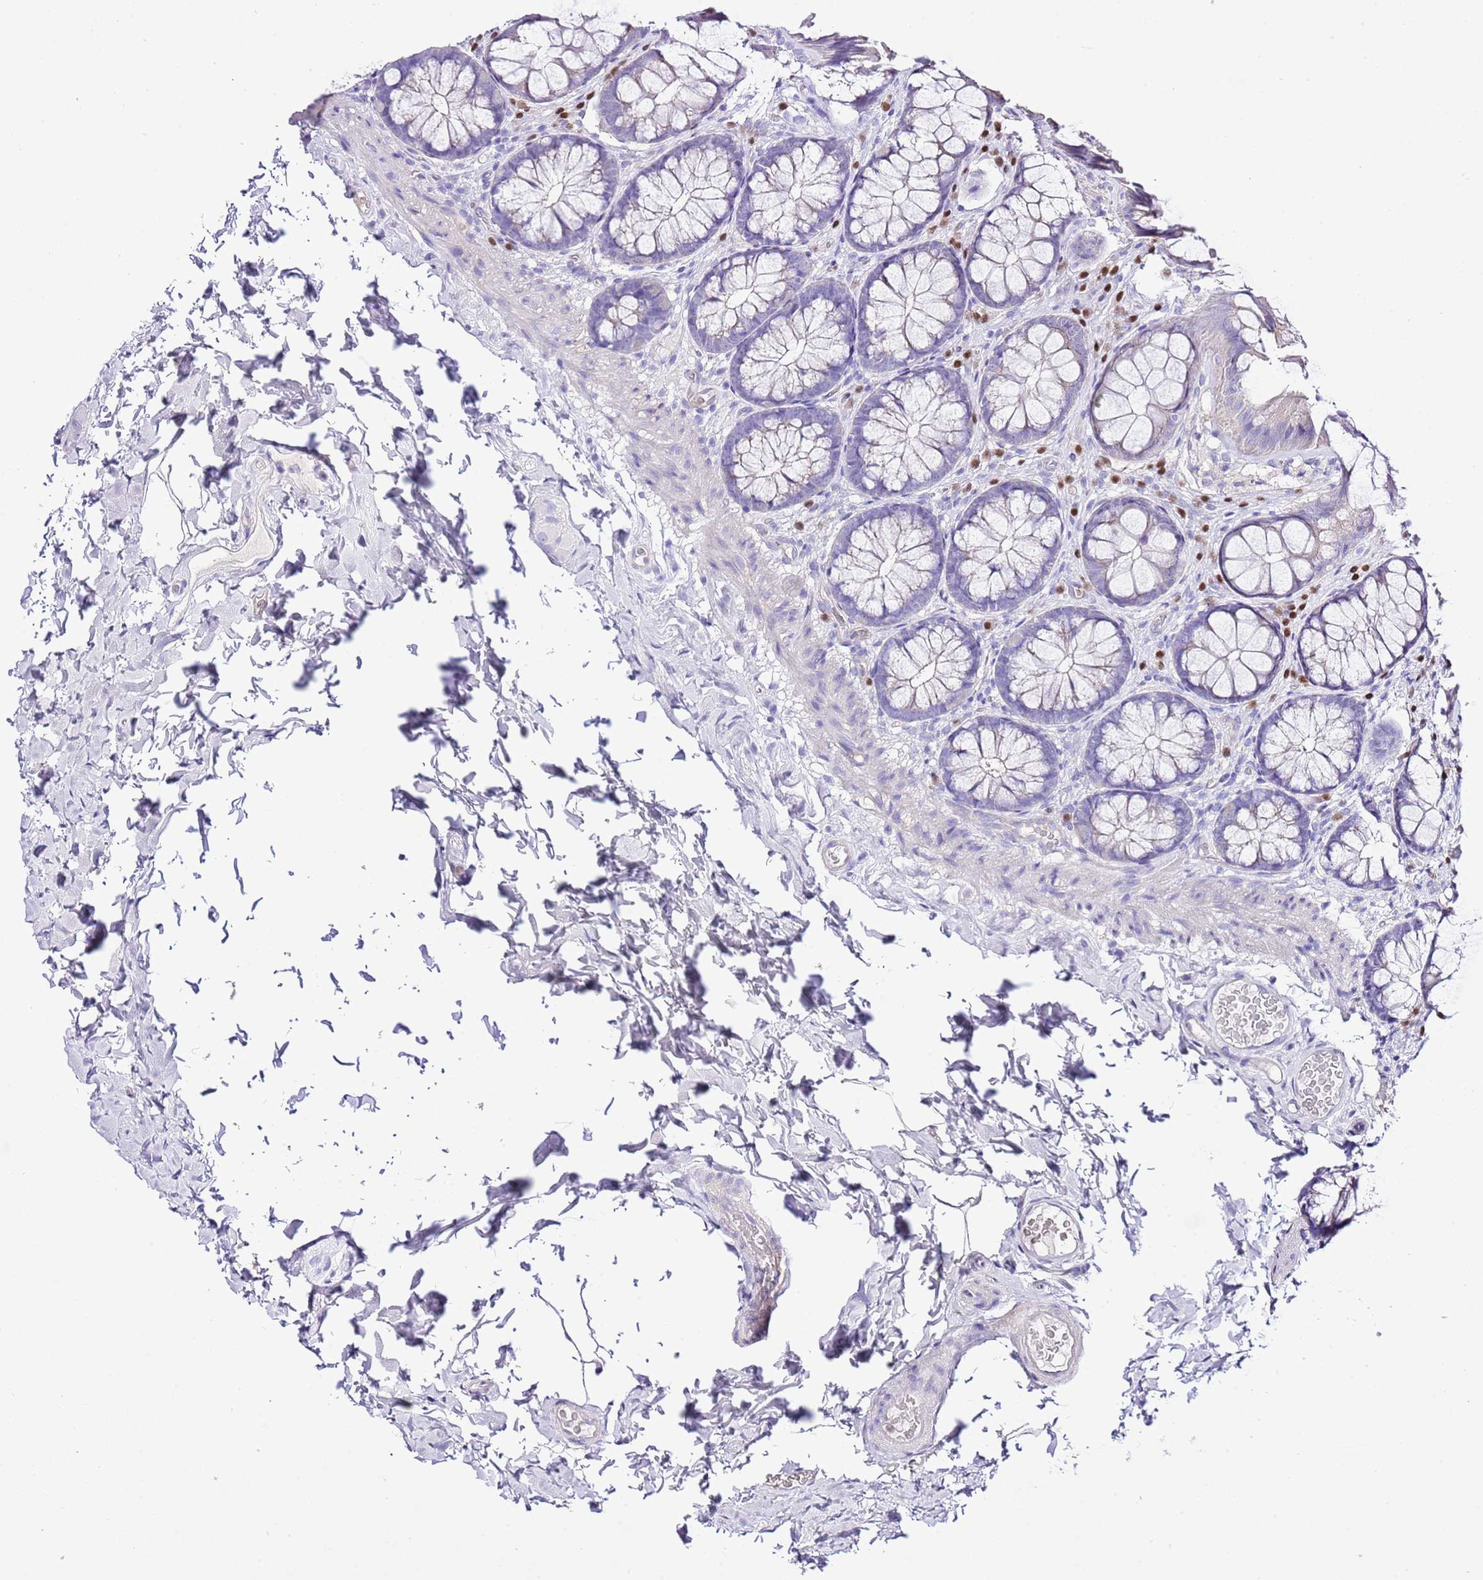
{"staining": {"intensity": "negative", "quantity": "none", "location": "none"}, "tissue": "colon", "cell_type": "Endothelial cells", "image_type": "normal", "snomed": [{"axis": "morphology", "description": "Normal tissue, NOS"}, {"axis": "topography", "description": "Colon"}], "caption": "IHC micrograph of unremarkable colon: human colon stained with DAB (3,3'-diaminobenzidine) displays no significant protein staining in endothelial cells. Nuclei are stained in blue.", "gene": "BHLHA15", "patient": {"sex": "male", "age": 46}}